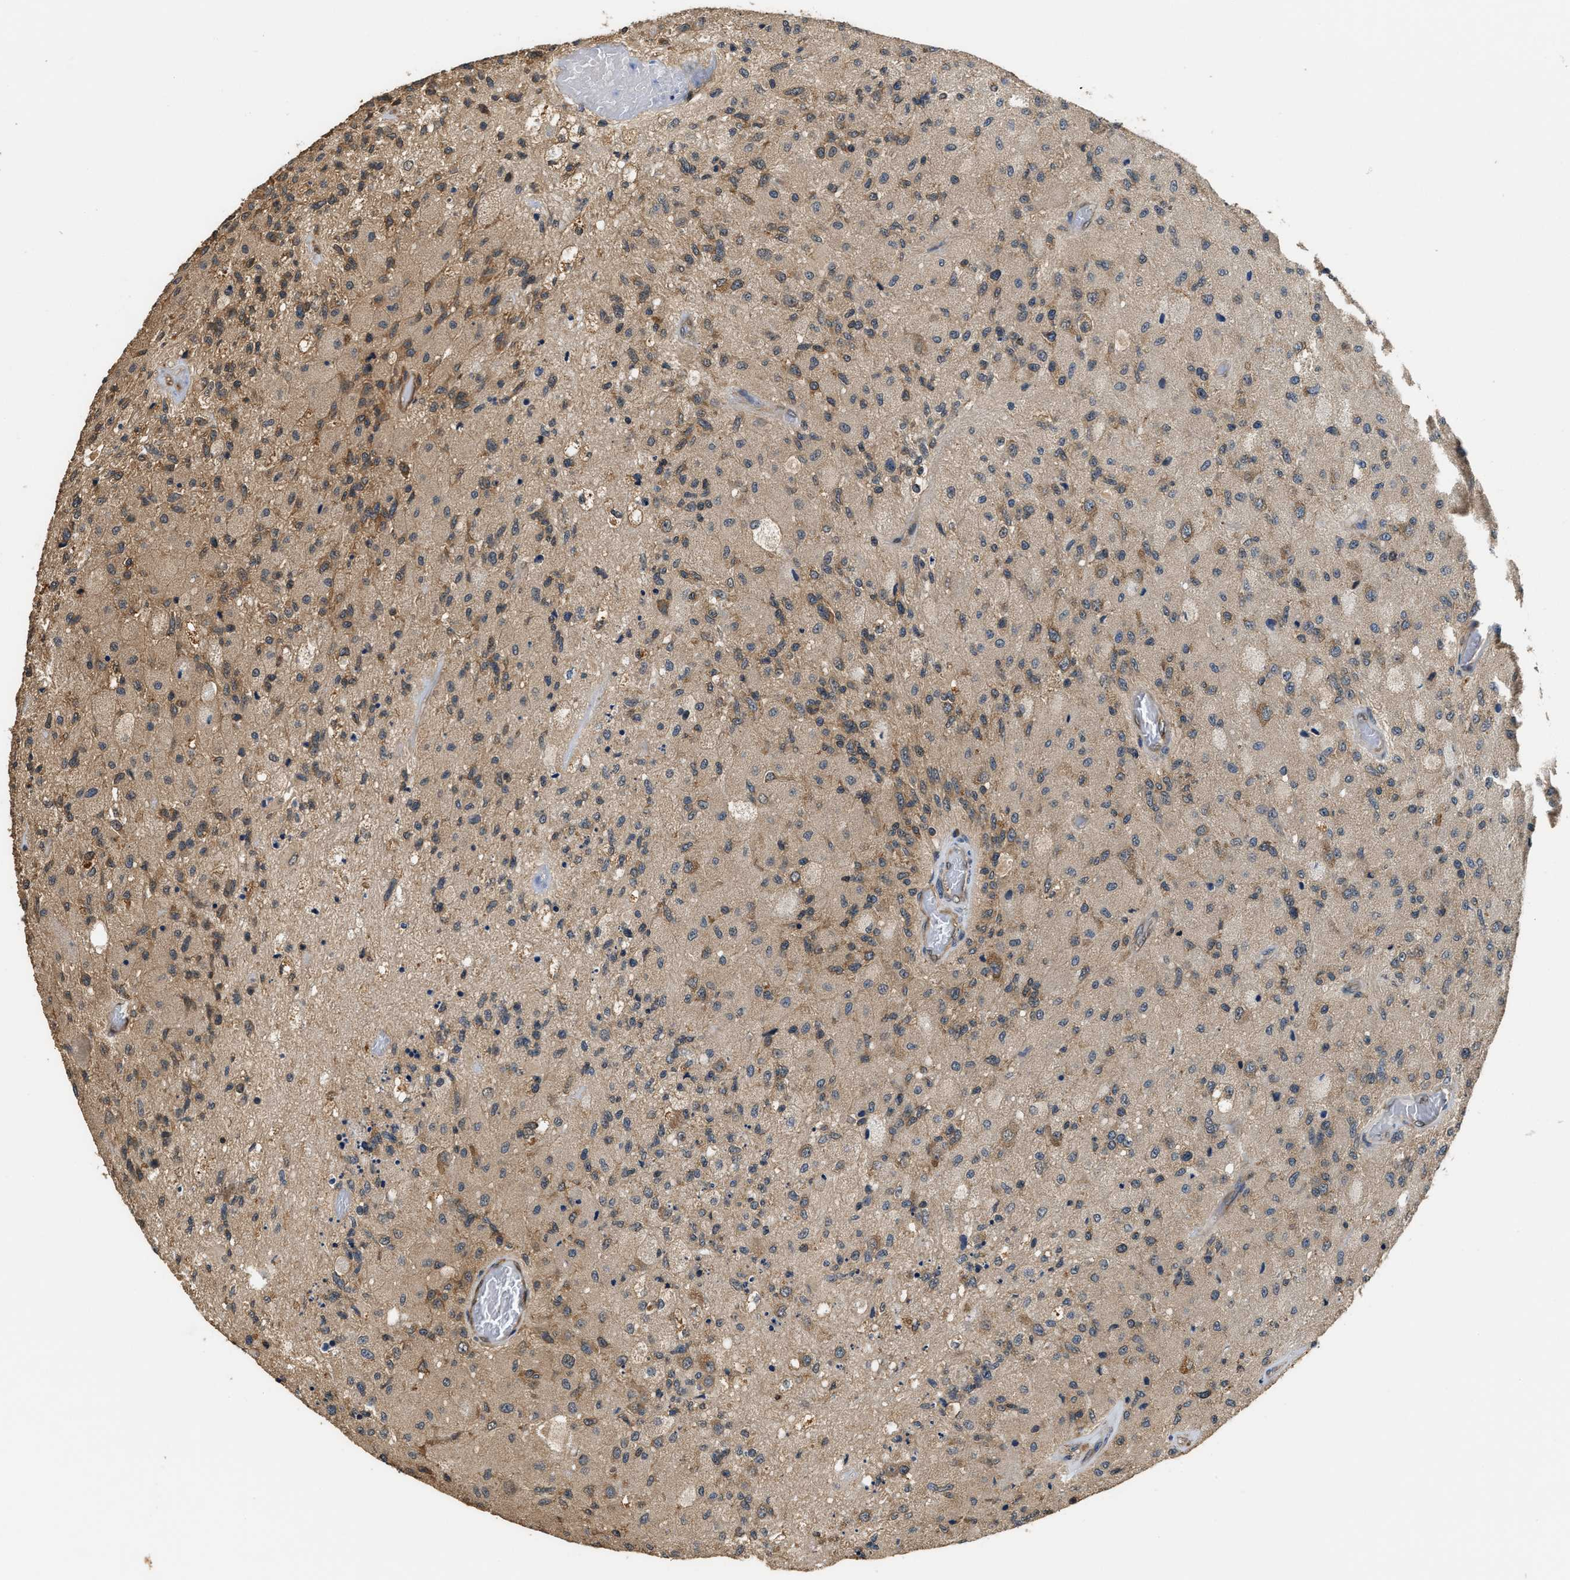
{"staining": {"intensity": "moderate", "quantity": "<25%", "location": "cytoplasmic/membranous"}, "tissue": "glioma", "cell_type": "Tumor cells", "image_type": "cancer", "snomed": [{"axis": "morphology", "description": "Normal tissue, NOS"}, {"axis": "morphology", "description": "Glioma, malignant, High grade"}, {"axis": "topography", "description": "Cerebral cortex"}], "caption": "Glioma tissue demonstrates moderate cytoplasmic/membranous expression in about <25% of tumor cells", "gene": "DNAJC2", "patient": {"sex": "male", "age": 77}}